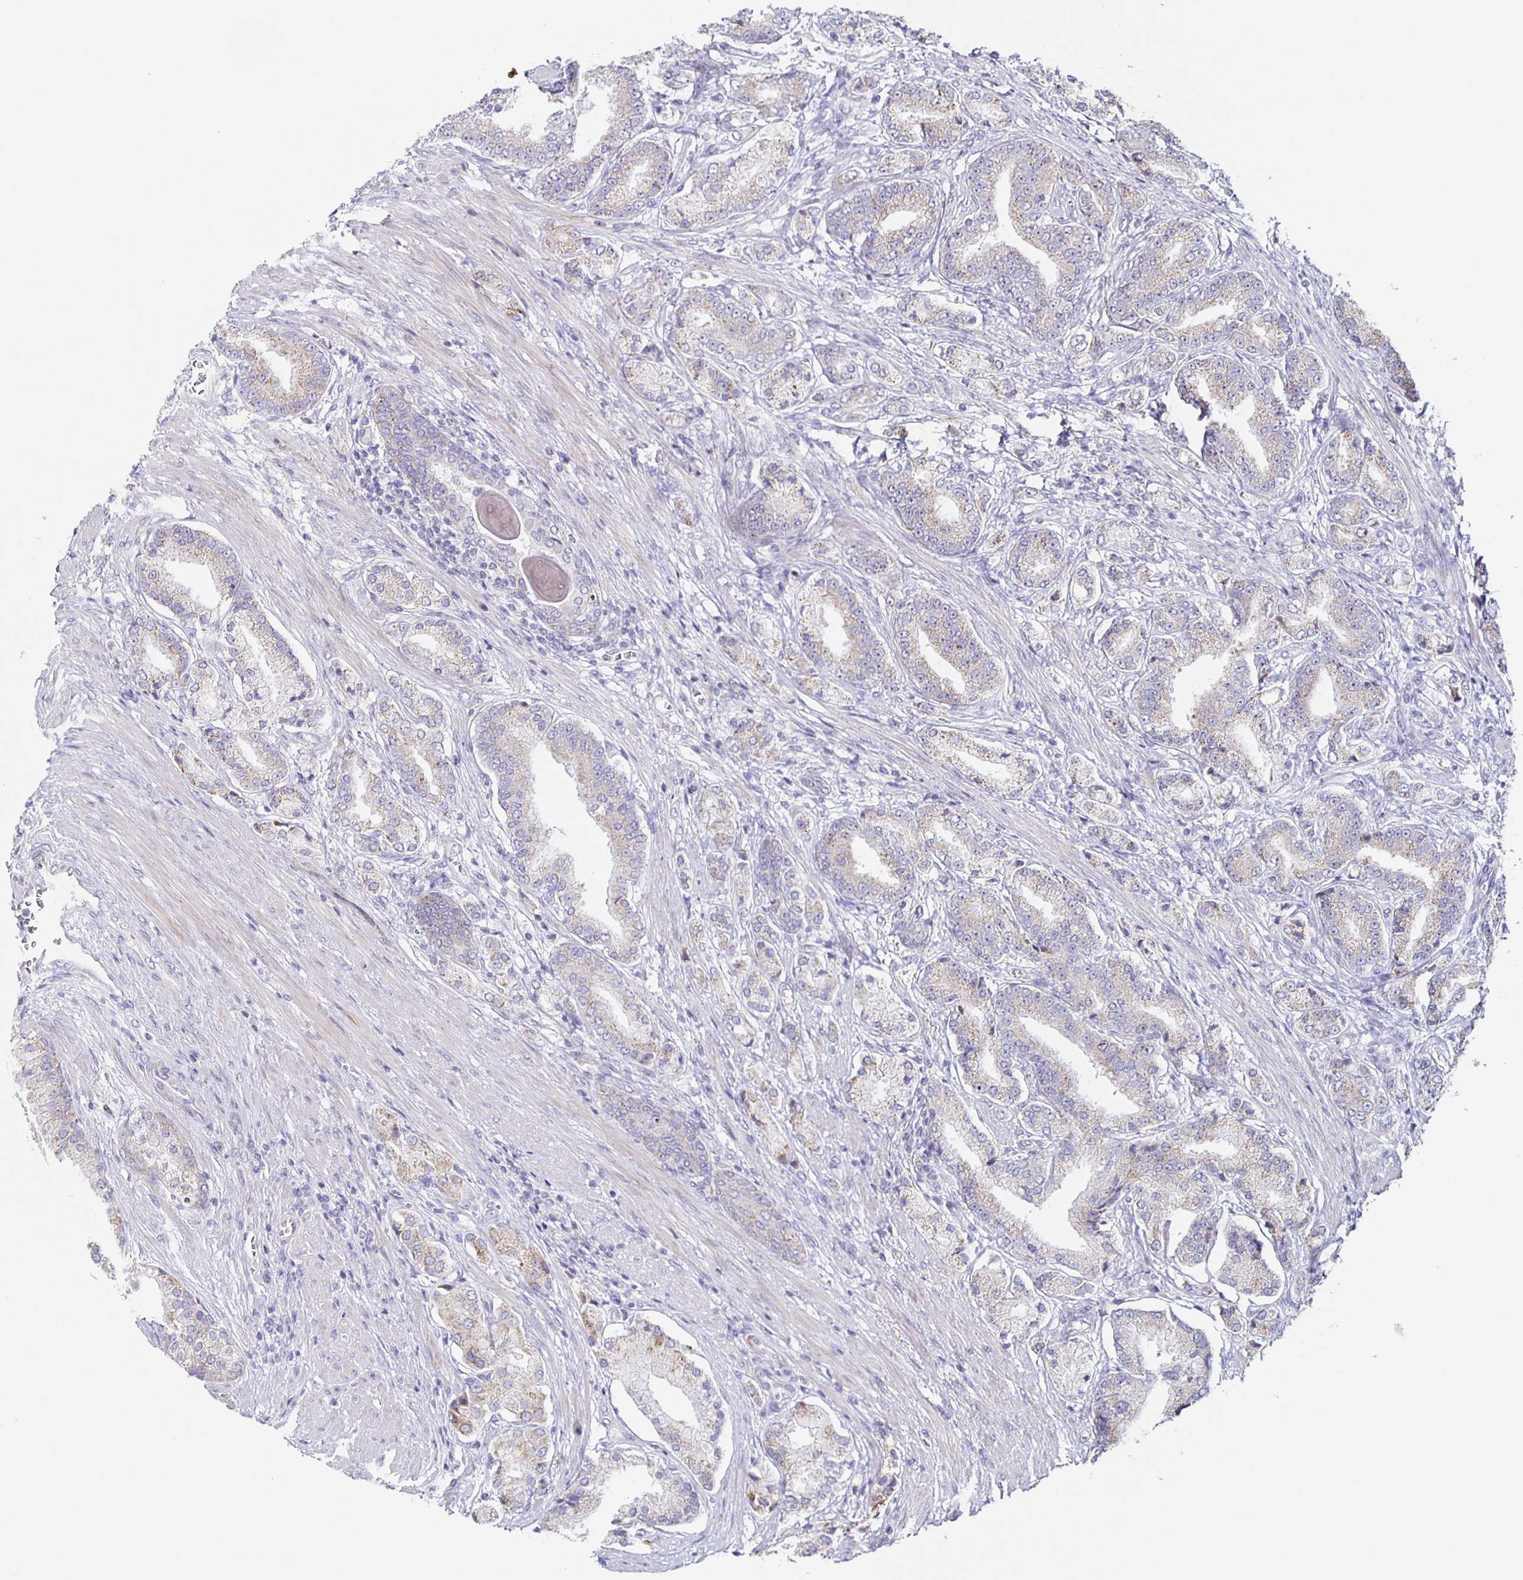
{"staining": {"intensity": "weak", "quantity": "25%-75%", "location": "cytoplasmic/membranous"}, "tissue": "prostate cancer", "cell_type": "Tumor cells", "image_type": "cancer", "snomed": [{"axis": "morphology", "description": "Adenocarcinoma, High grade"}, {"axis": "topography", "description": "Prostate and seminal vesicle, NOS"}], "caption": "The image demonstrates staining of high-grade adenocarcinoma (prostate), revealing weak cytoplasmic/membranous protein positivity (brown color) within tumor cells. The staining is performed using DAB (3,3'-diaminobenzidine) brown chromogen to label protein expression. The nuclei are counter-stained blue using hematoxylin.", "gene": "CENPH", "patient": {"sex": "male", "age": 61}}